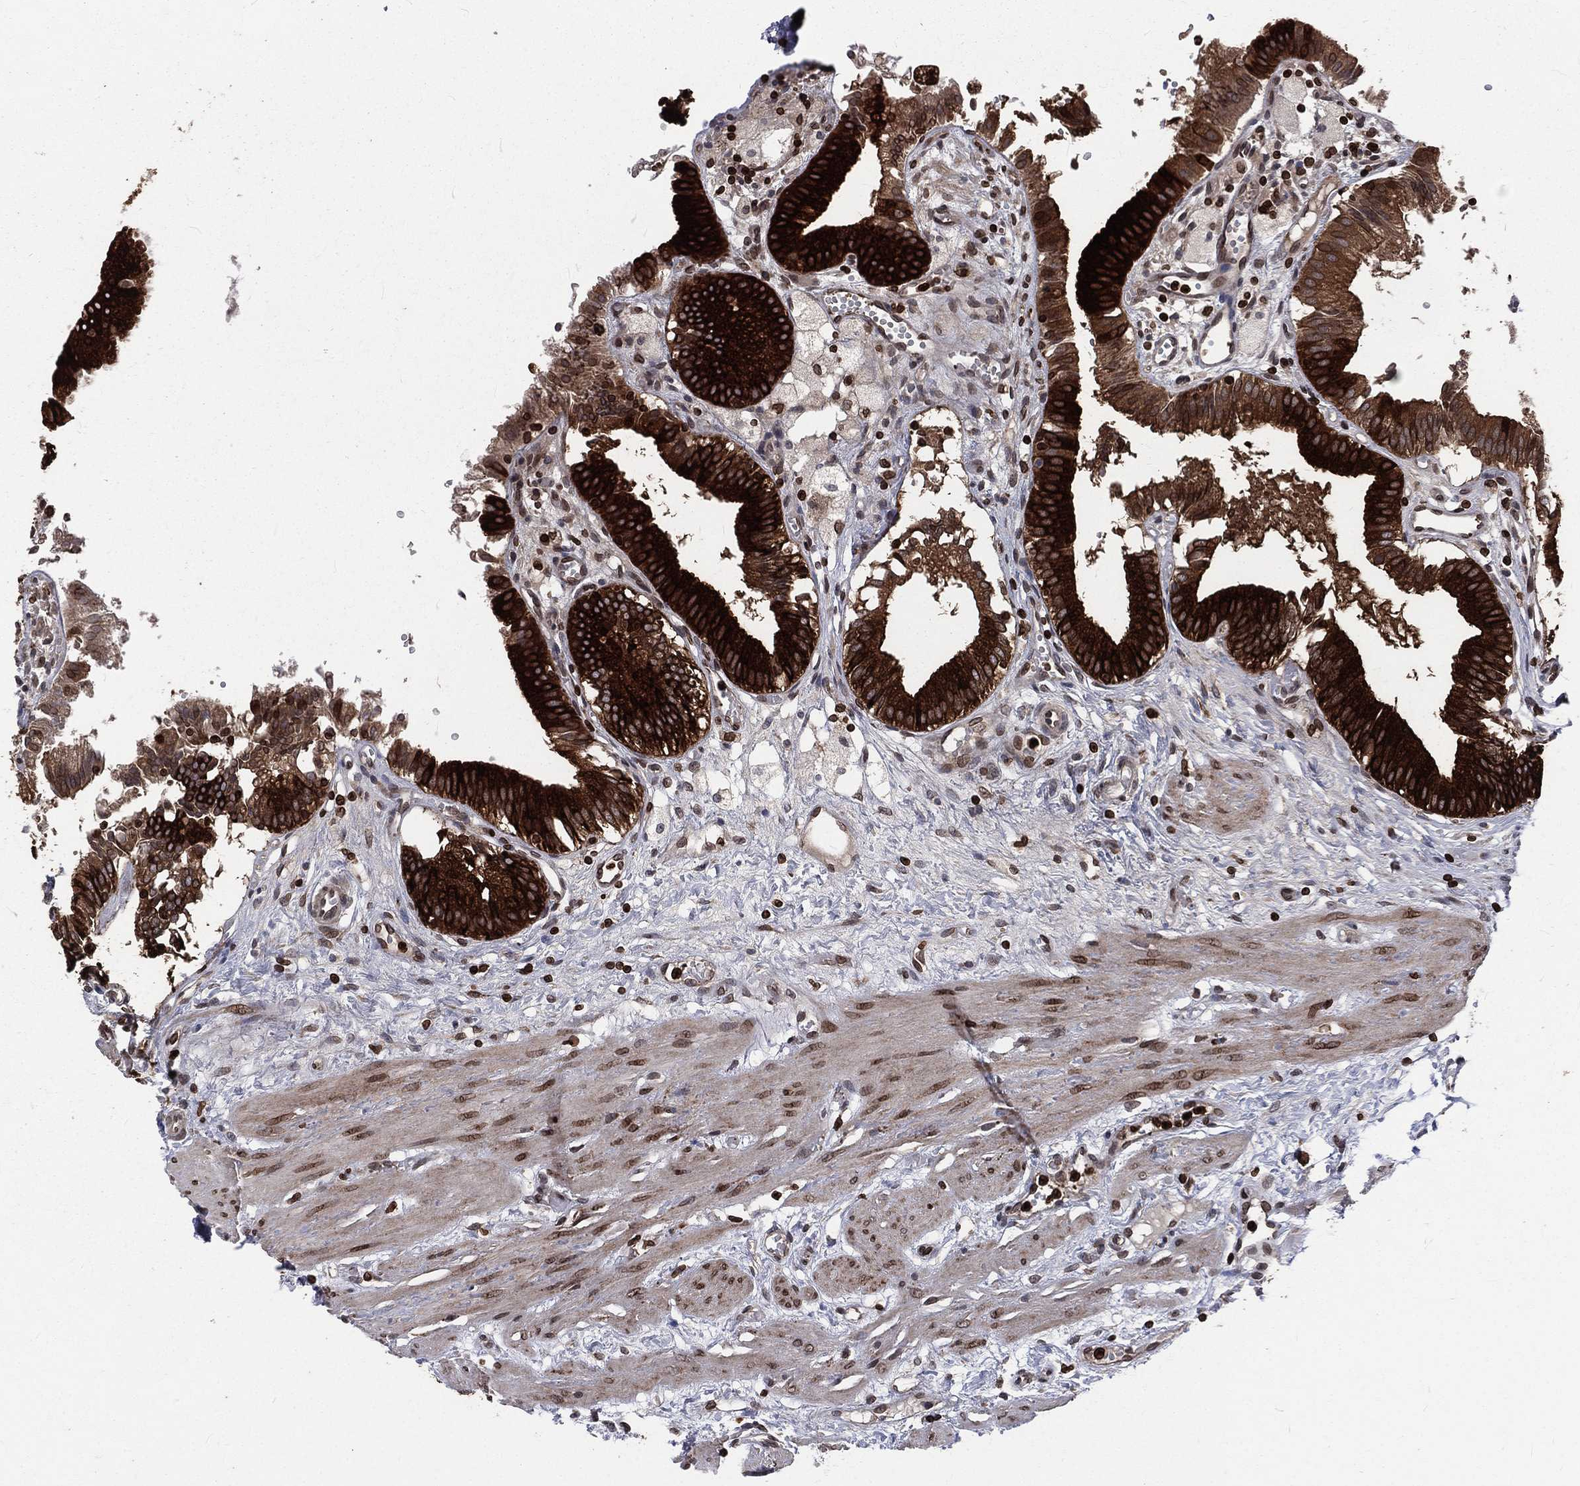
{"staining": {"intensity": "strong", "quantity": ">75%", "location": "cytoplasmic/membranous,nuclear"}, "tissue": "gallbladder", "cell_type": "Glandular cells", "image_type": "normal", "snomed": [{"axis": "morphology", "description": "Normal tissue, NOS"}, {"axis": "topography", "description": "Gallbladder"}], "caption": "Gallbladder stained for a protein (brown) shows strong cytoplasmic/membranous,nuclear positive positivity in approximately >75% of glandular cells.", "gene": "LBR", "patient": {"sex": "female", "age": 24}}